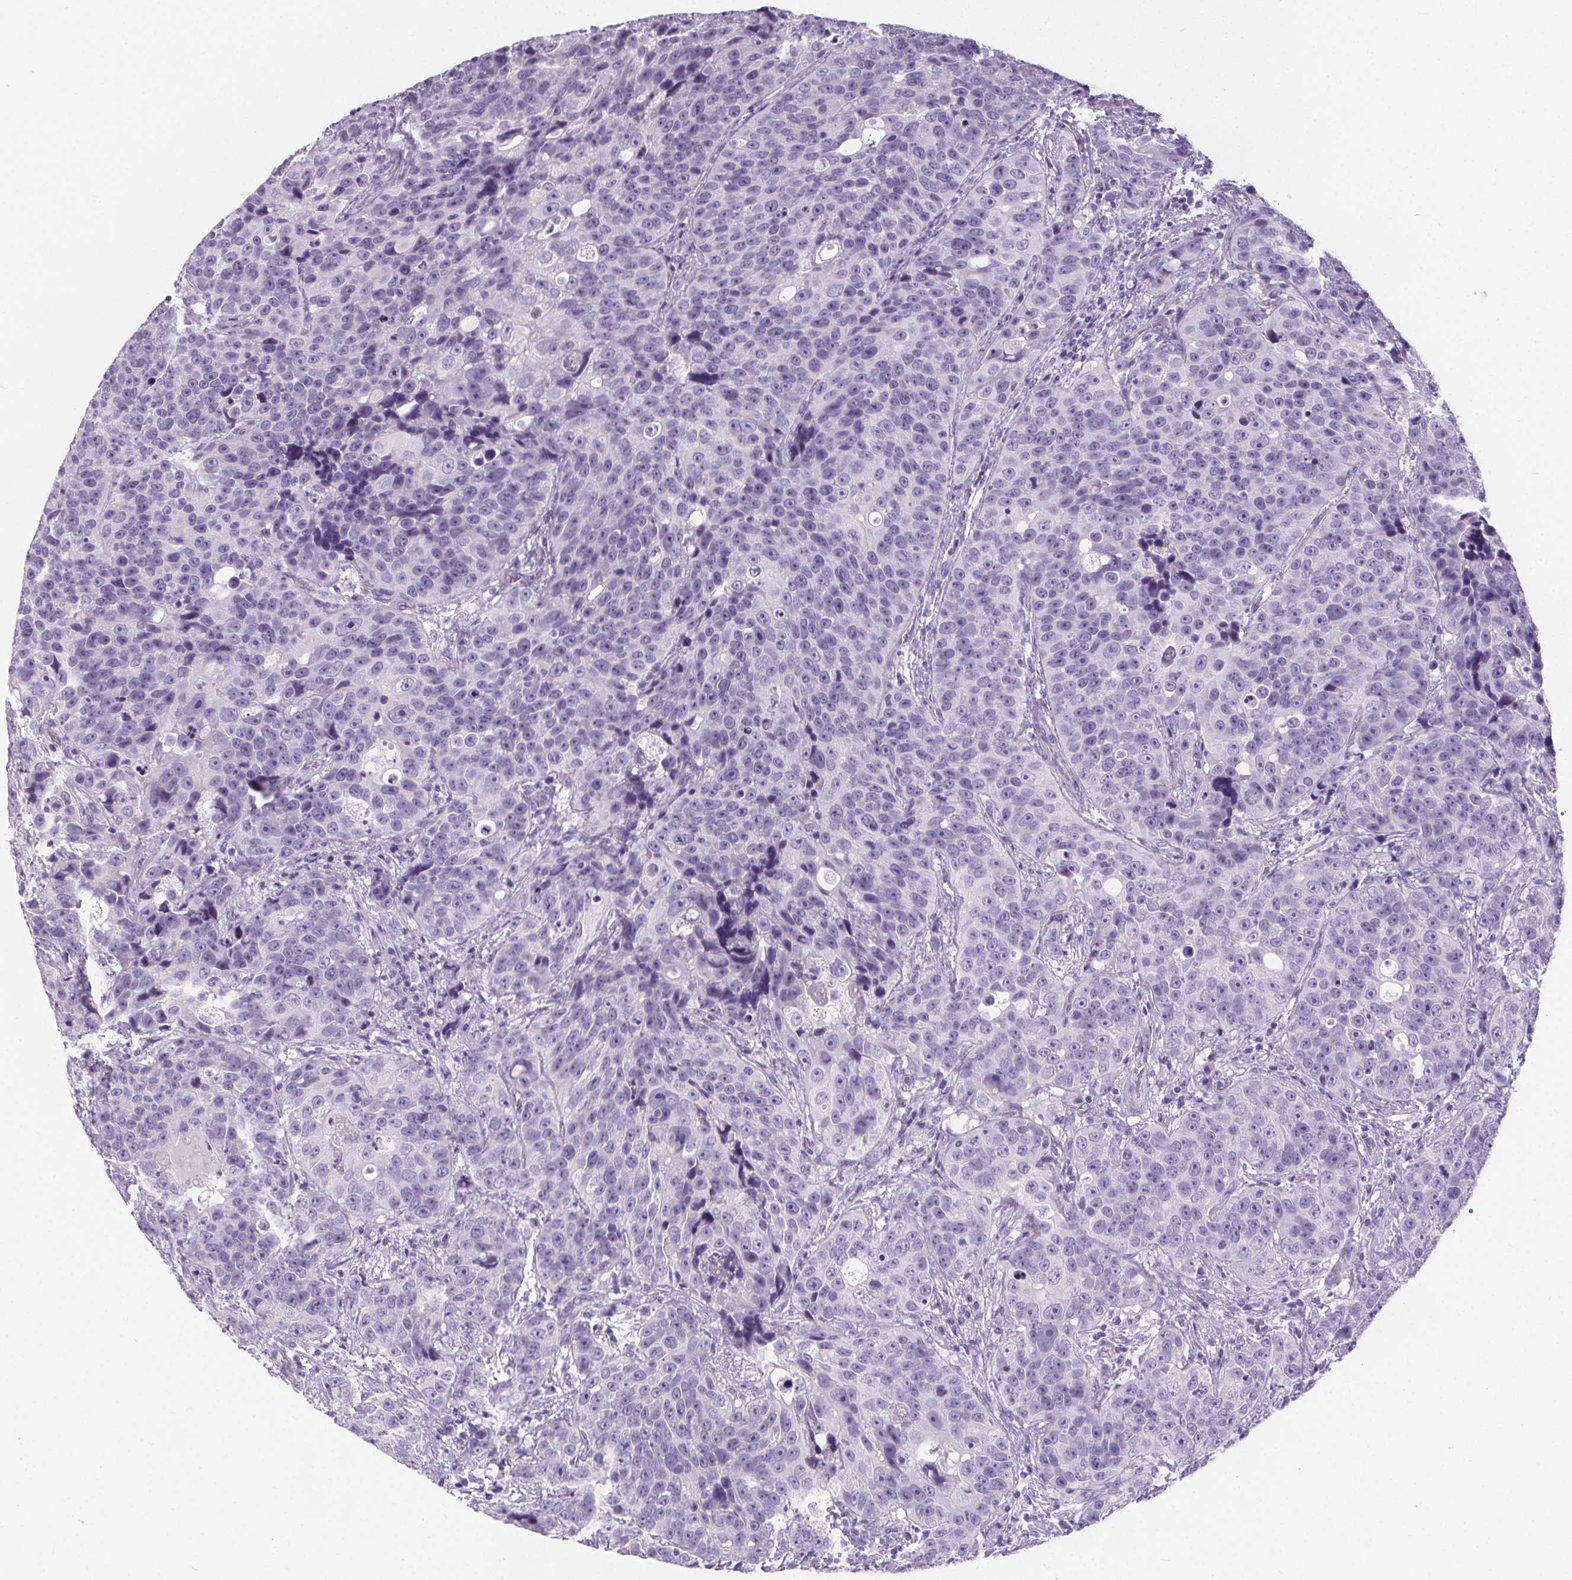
{"staining": {"intensity": "negative", "quantity": "none", "location": "none"}, "tissue": "urothelial cancer", "cell_type": "Tumor cells", "image_type": "cancer", "snomed": [{"axis": "morphology", "description": "Urothelial carcinoma, NOS"}, {"axis": "topography", "description": "Urinary bladder"}], "caption": "Photomicrograph shows no significant protein staining in tumor cells of transitional cell carcinoma.", "gene": "ADRB1", "patient": {"sex": "male", "age": 52}}